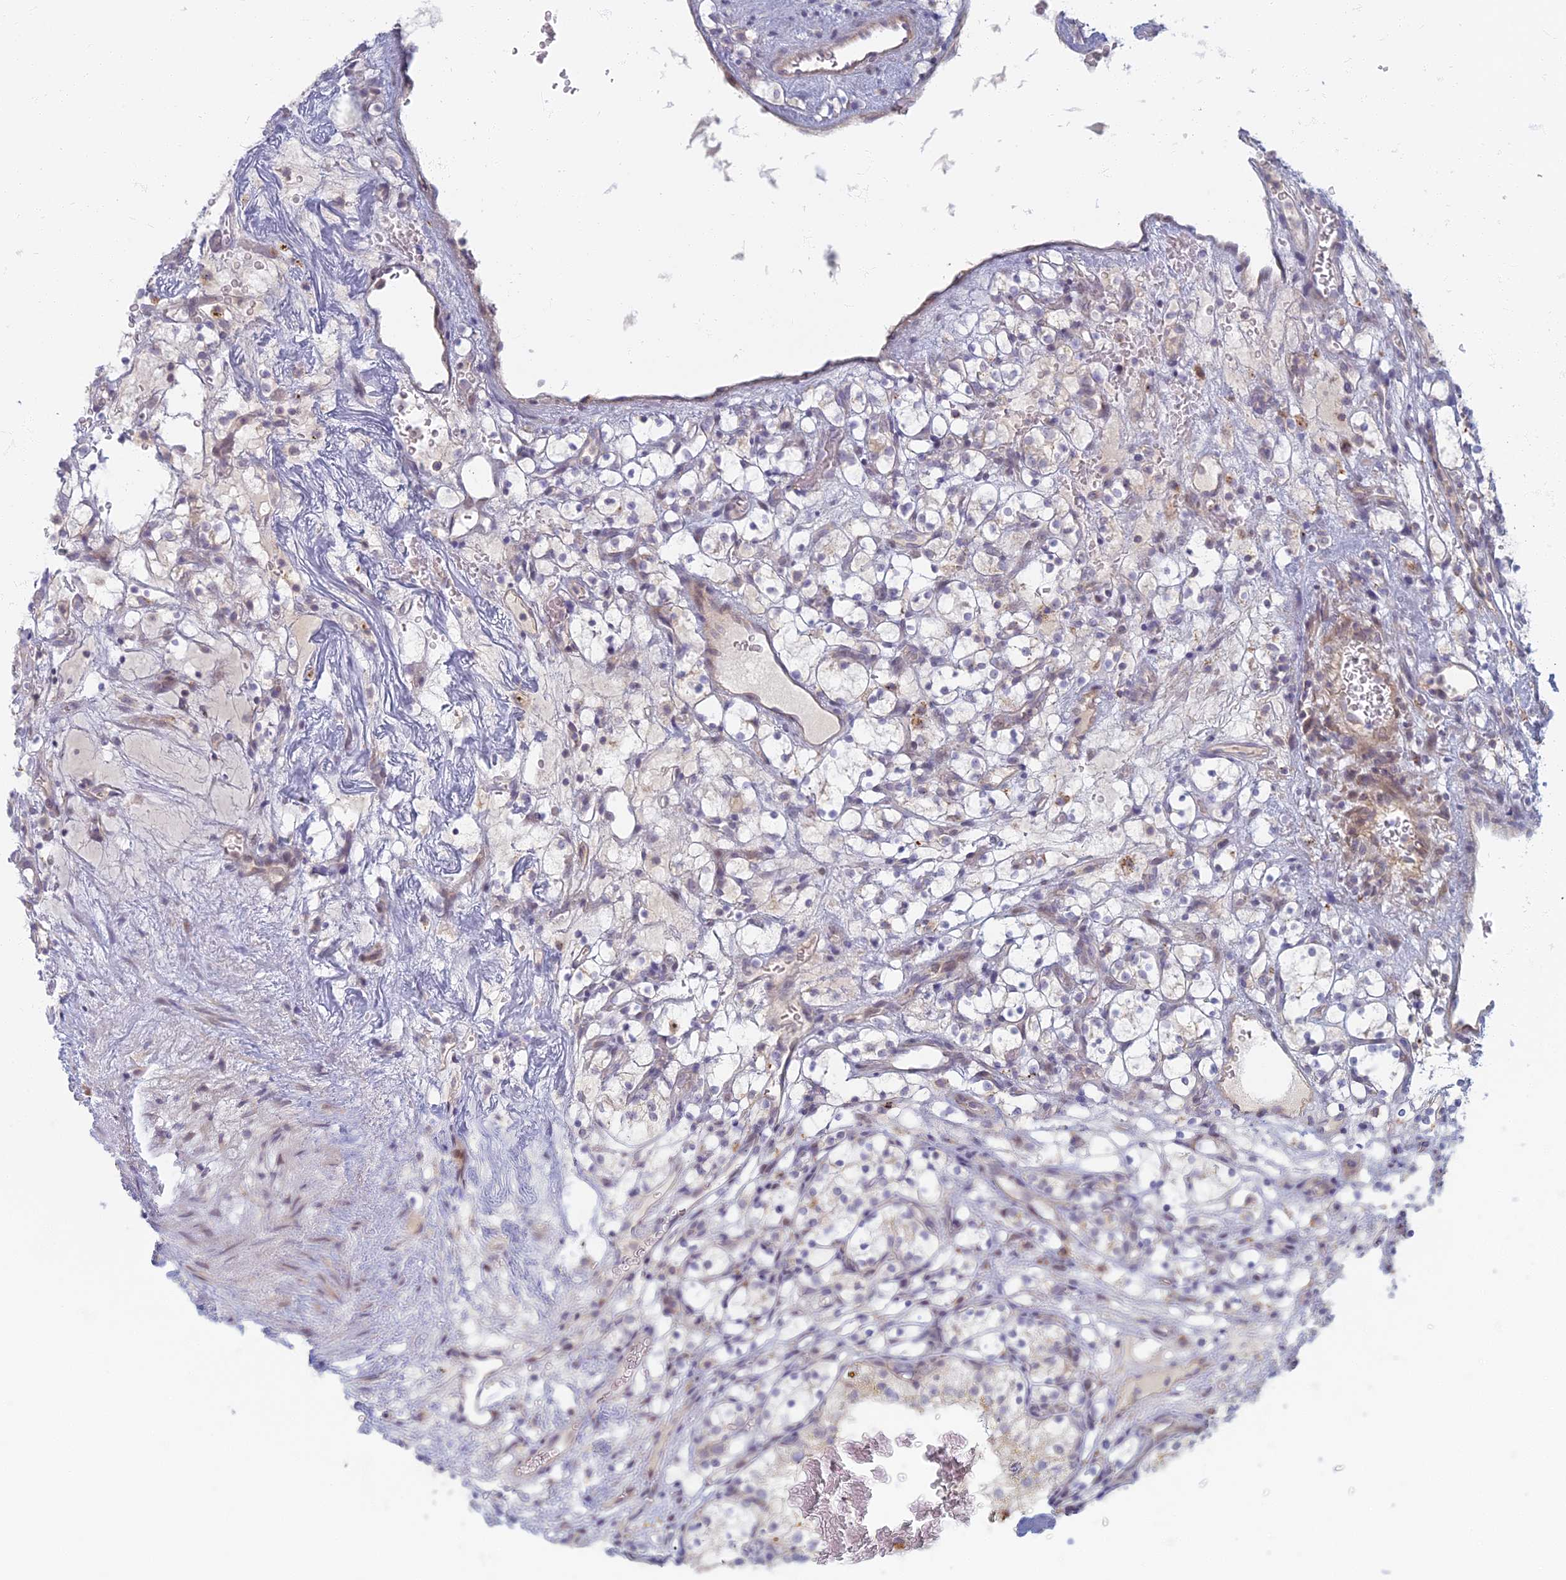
{"staining": {"intensity": "negative", "quantity": "none", "location": "none"}, "tissue": "renal cancer", "cell_type": "Tumor cells", "image_type": "cancer", "snomed": [{"axis": "morphology", "description": "Adenocarcinoma, NOS"}, {"axis": "topography", "description": "Kidney"}], "caption": "High power microscopy histopathology image of an immunohistochemistry (IHC) histopathology image of renal cancer (adenocarcinoma), revealing no significant expression in tumor cells.", "gene": "CHMP4B", "patient": {"sex": "female", "age": 69}}